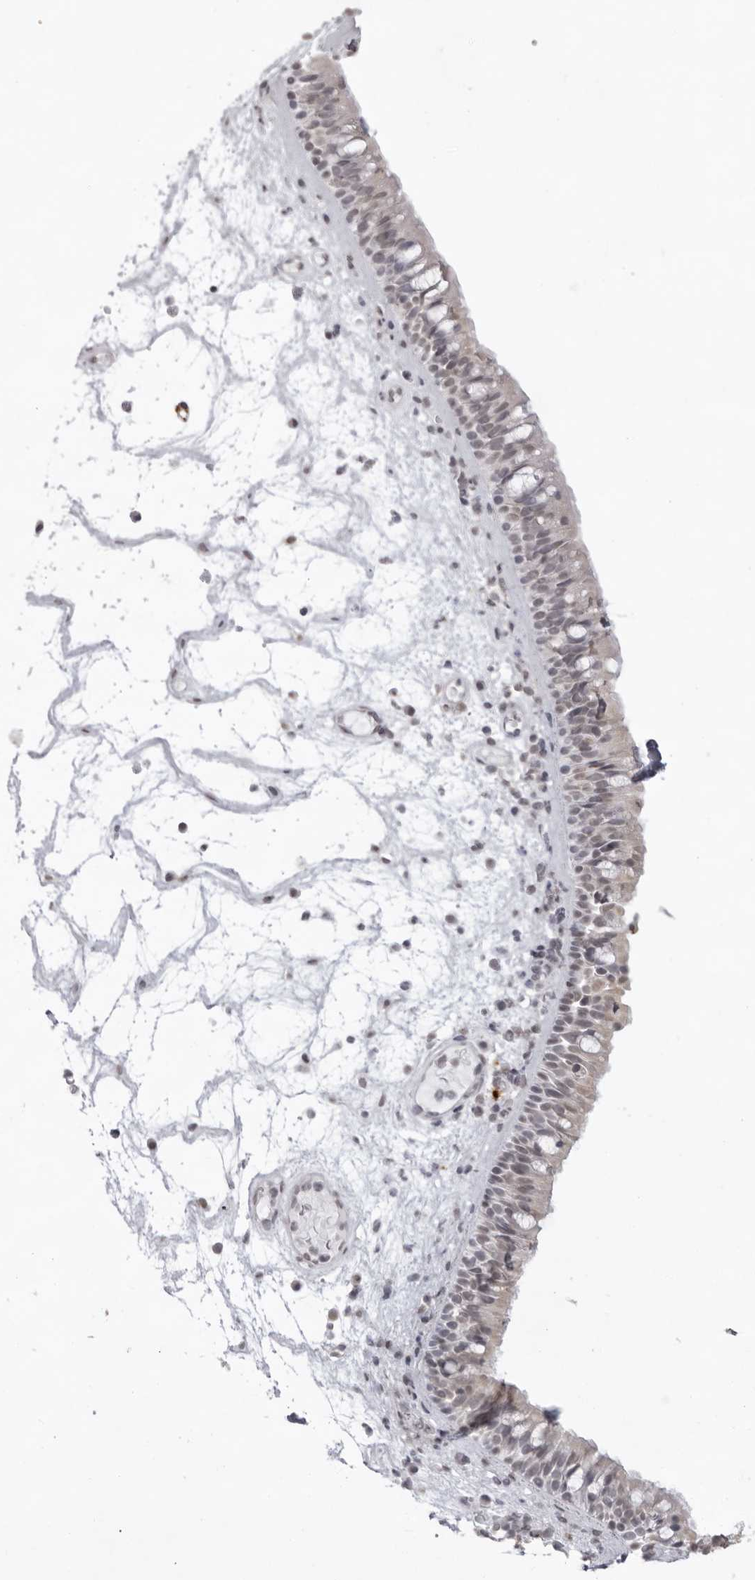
{"staining": {"intensity": "moderate", "quantity": "<25%", "location": "nuclear"}, "tissue": "nasopharynx", "cell_type": "Respiratory epithelial cells", "image_type": "normal", "snomed": [{"axis": "morphology", "description": "Normal tissue, NOS"}, {"axis": "morphology", "description": "Inflammation, NOS"}, {"axis": "morphology", "description": "Malignant melanoma, Metastatic site"}, {"axis": "topography", "description": "Nasopharynx"}], "caption": "Brown immunohistochemical staining in benign human nasopharynx reveals moderate nuclear staining in approximately <25% of respiratory epithelial cells. (brown staining indicates protein expression, while blue staining denotes nuclei).", "gene": "NTM", "patient": {"sex": "male", "age": 70}}